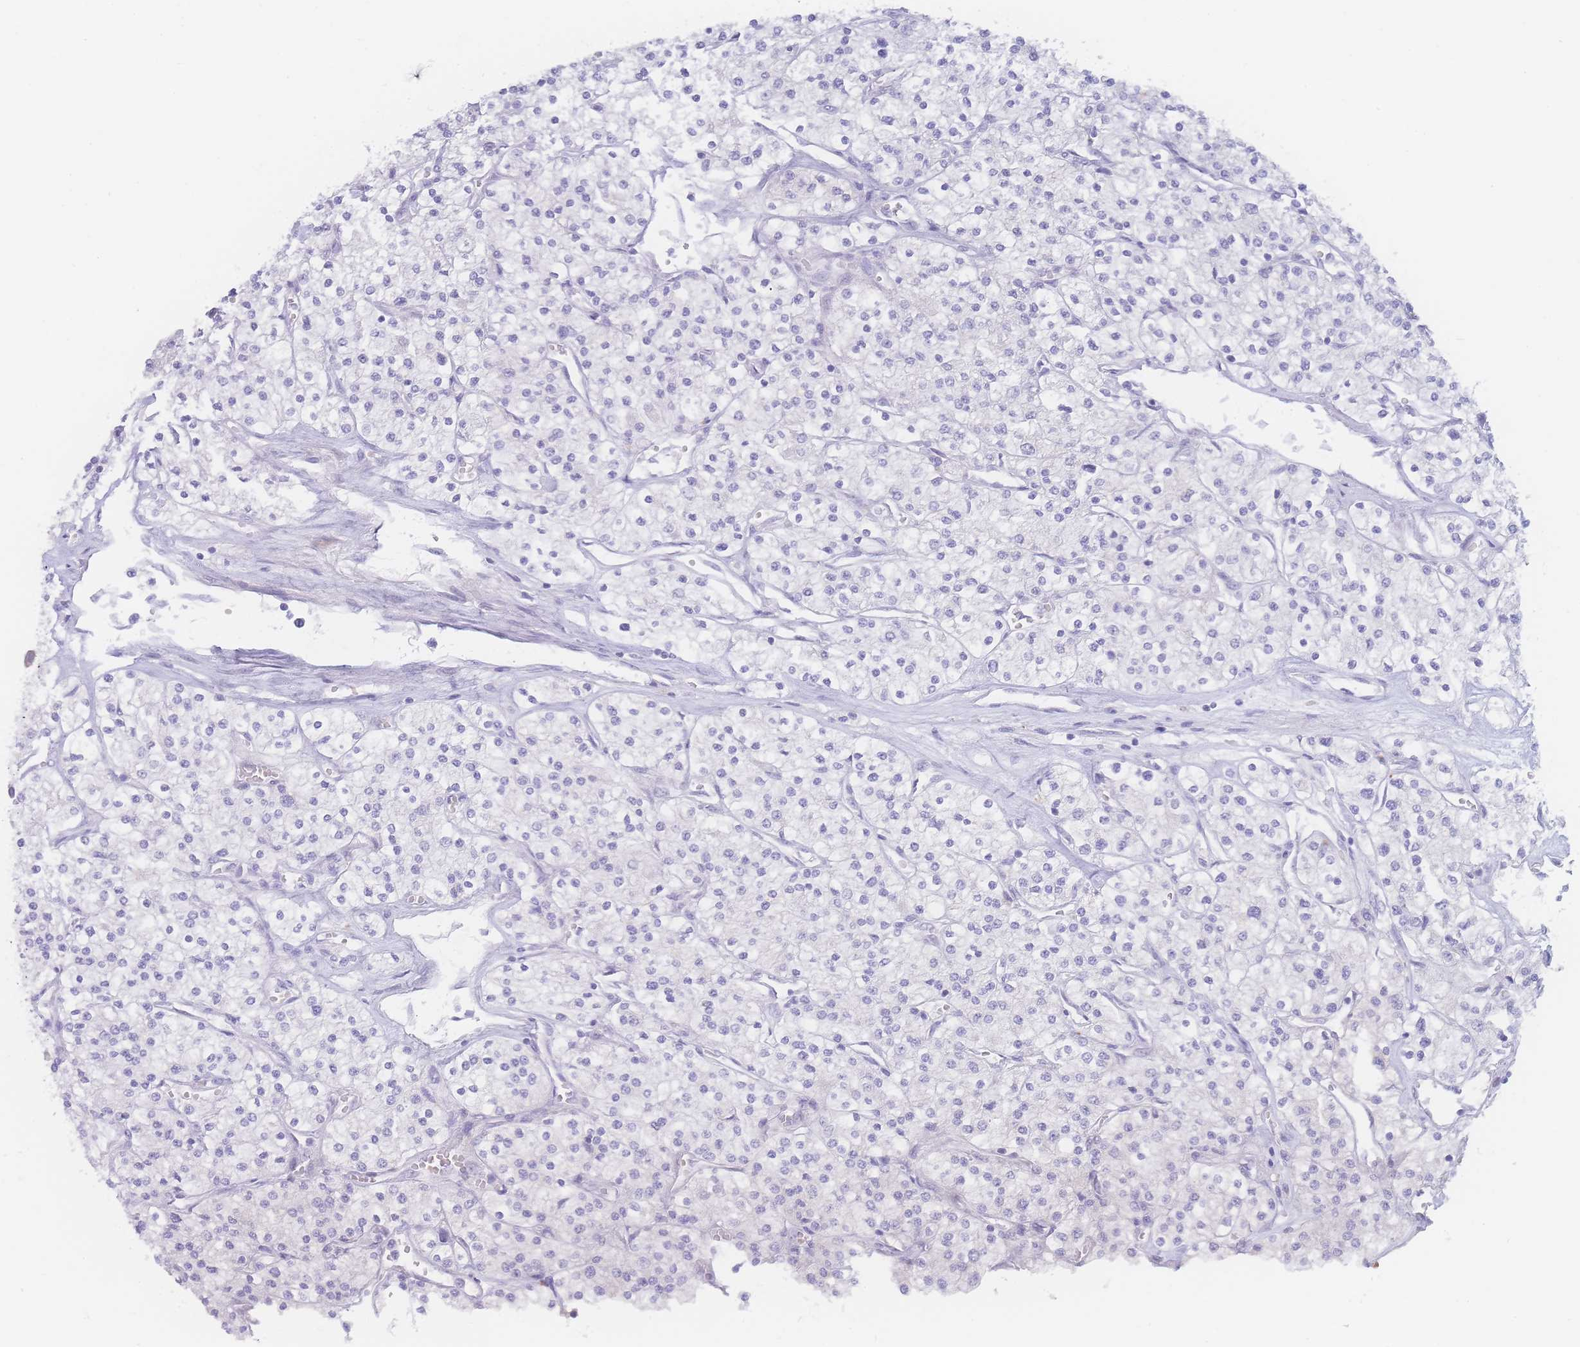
{"staining": {"intensity": "negative", "quantity": "none", "location": "none"}, "tissue": "renal cancer", "cell_type": "Tumor cells", "image_type": "cancer", "snomed": [{"axis": "morphology", "description": "Adenocarcinoma, NOS"}, {"axis": "topography", "description": "Kidney"}], "caption": "Immunohistochemistry image of neoplastic tissue: human renal cancer (adenocarcinoma) stained with DAB displays no significant protein staining in tumor cells.", "gene": "PRSS22", "patient": {"sex": "male", "age": 80}}